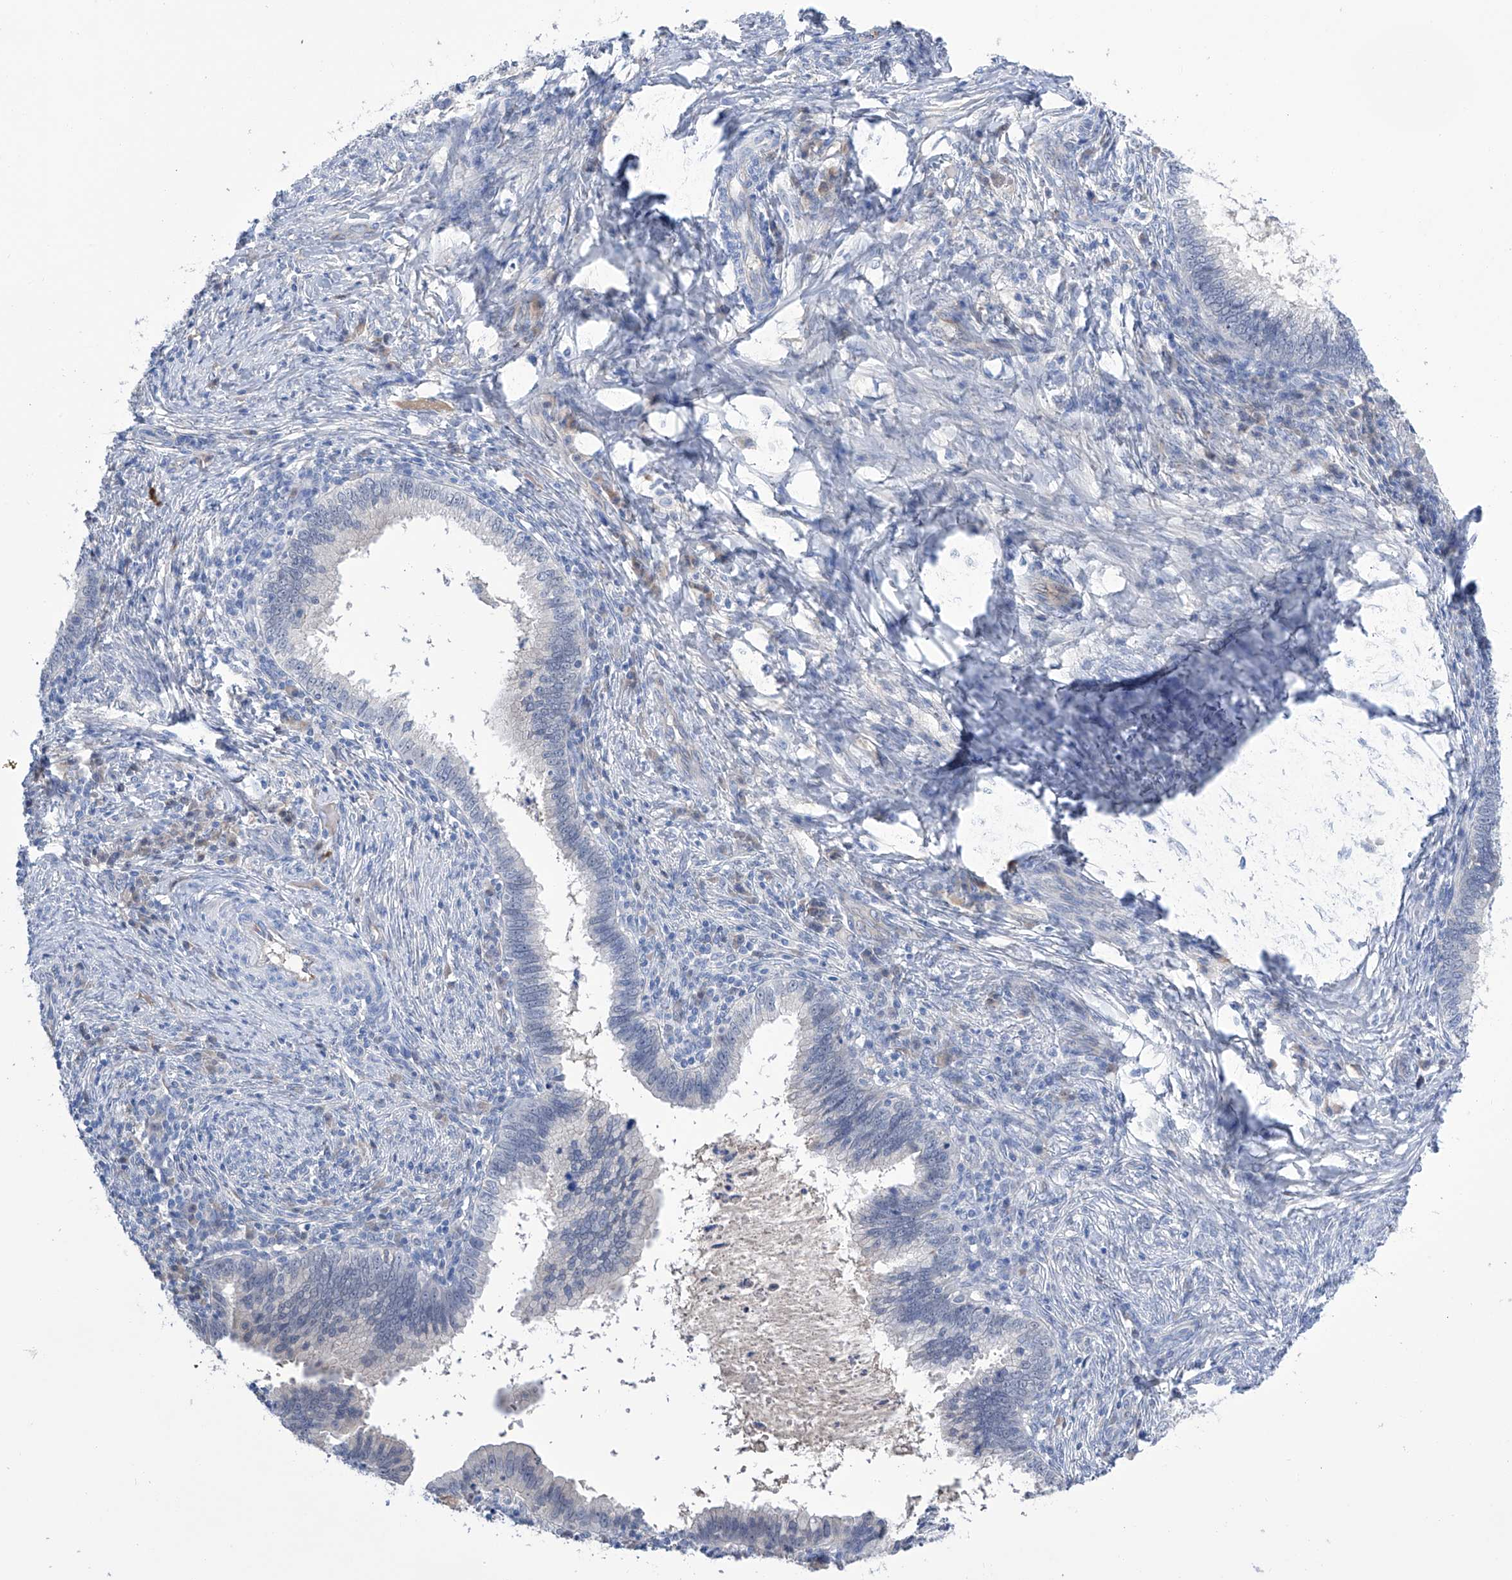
{"staining": {"intensity": "negative", "quantity": "none", "location": "none"}, "tissue": "cervical cancer", "cell_type": "Tumor cells", "image_type": "cancer", "snomed": [{"axis": "morphology", "description": "Adenocarcinoma, NOS"}, {"axis": "topography", "description": "Cervix"}], "caption": "Immunohistochemical staining of human cervical cancer (adenocarcinoma) exhibits no significant positivity in tumor cells.", "gene": "PGM3", "patient": {"sex": "female", "age": 36}}